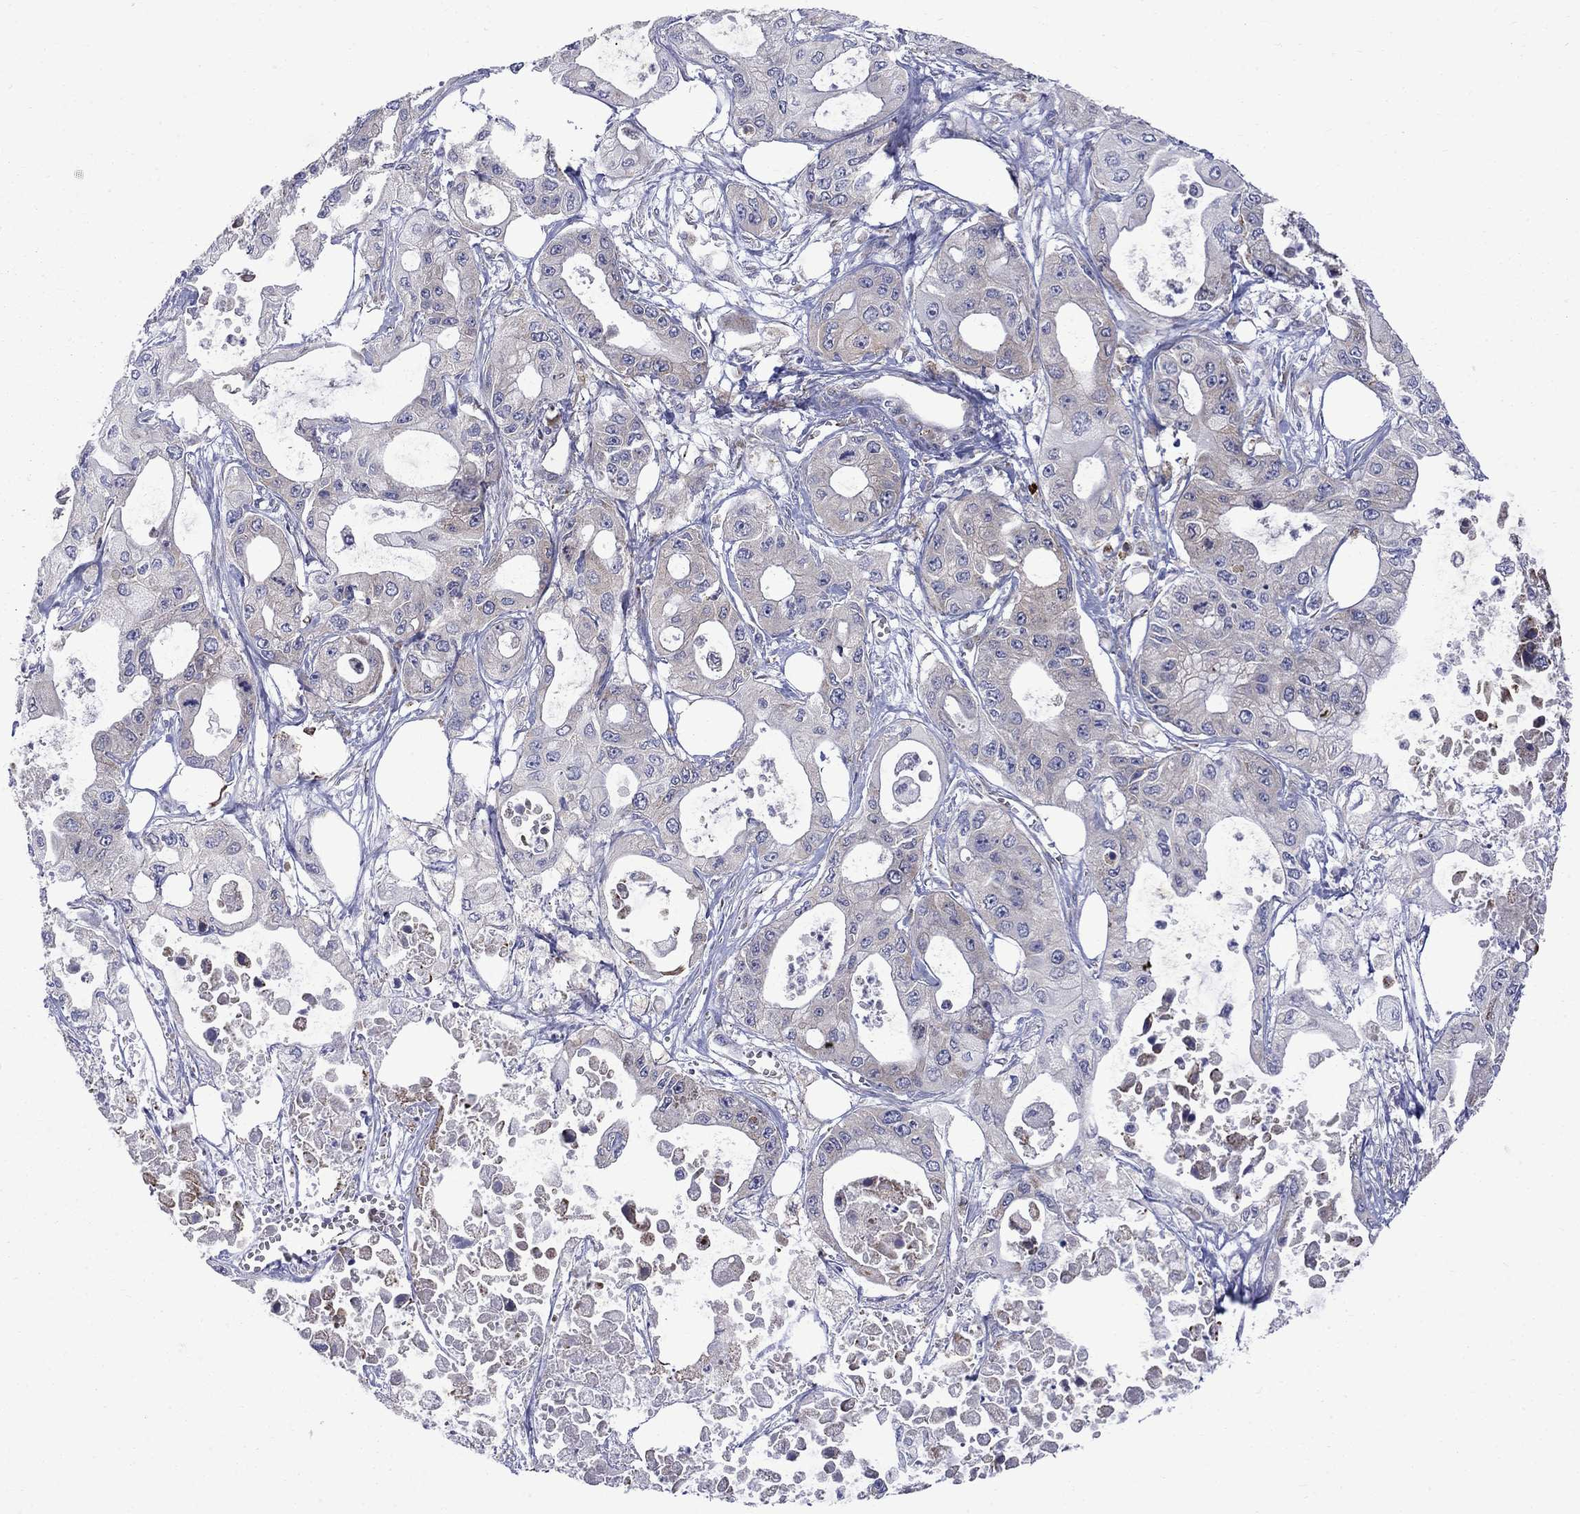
{"staining": {"intensity": "weak", "quantity": "<25%", "location": "cytoplasmic/membranous"}, "tissue": "pancreatic cancer", "cell_type": "Tumor cells", "image_type": "cancer", "snomed": [{"axis": "morphology", "description": "Adenocarcinoma, NOS"}, {"axis": "topography", "description": "Pancreas"}], "caption": "Immunohistochemistry (IHC) micrograph of adenocarcinoma (pancreatic) stained for a protein (brown), which displays no staining in tumor cells.", "gene": "ASNS", "patient": {"sex": "male", "age": 70}}